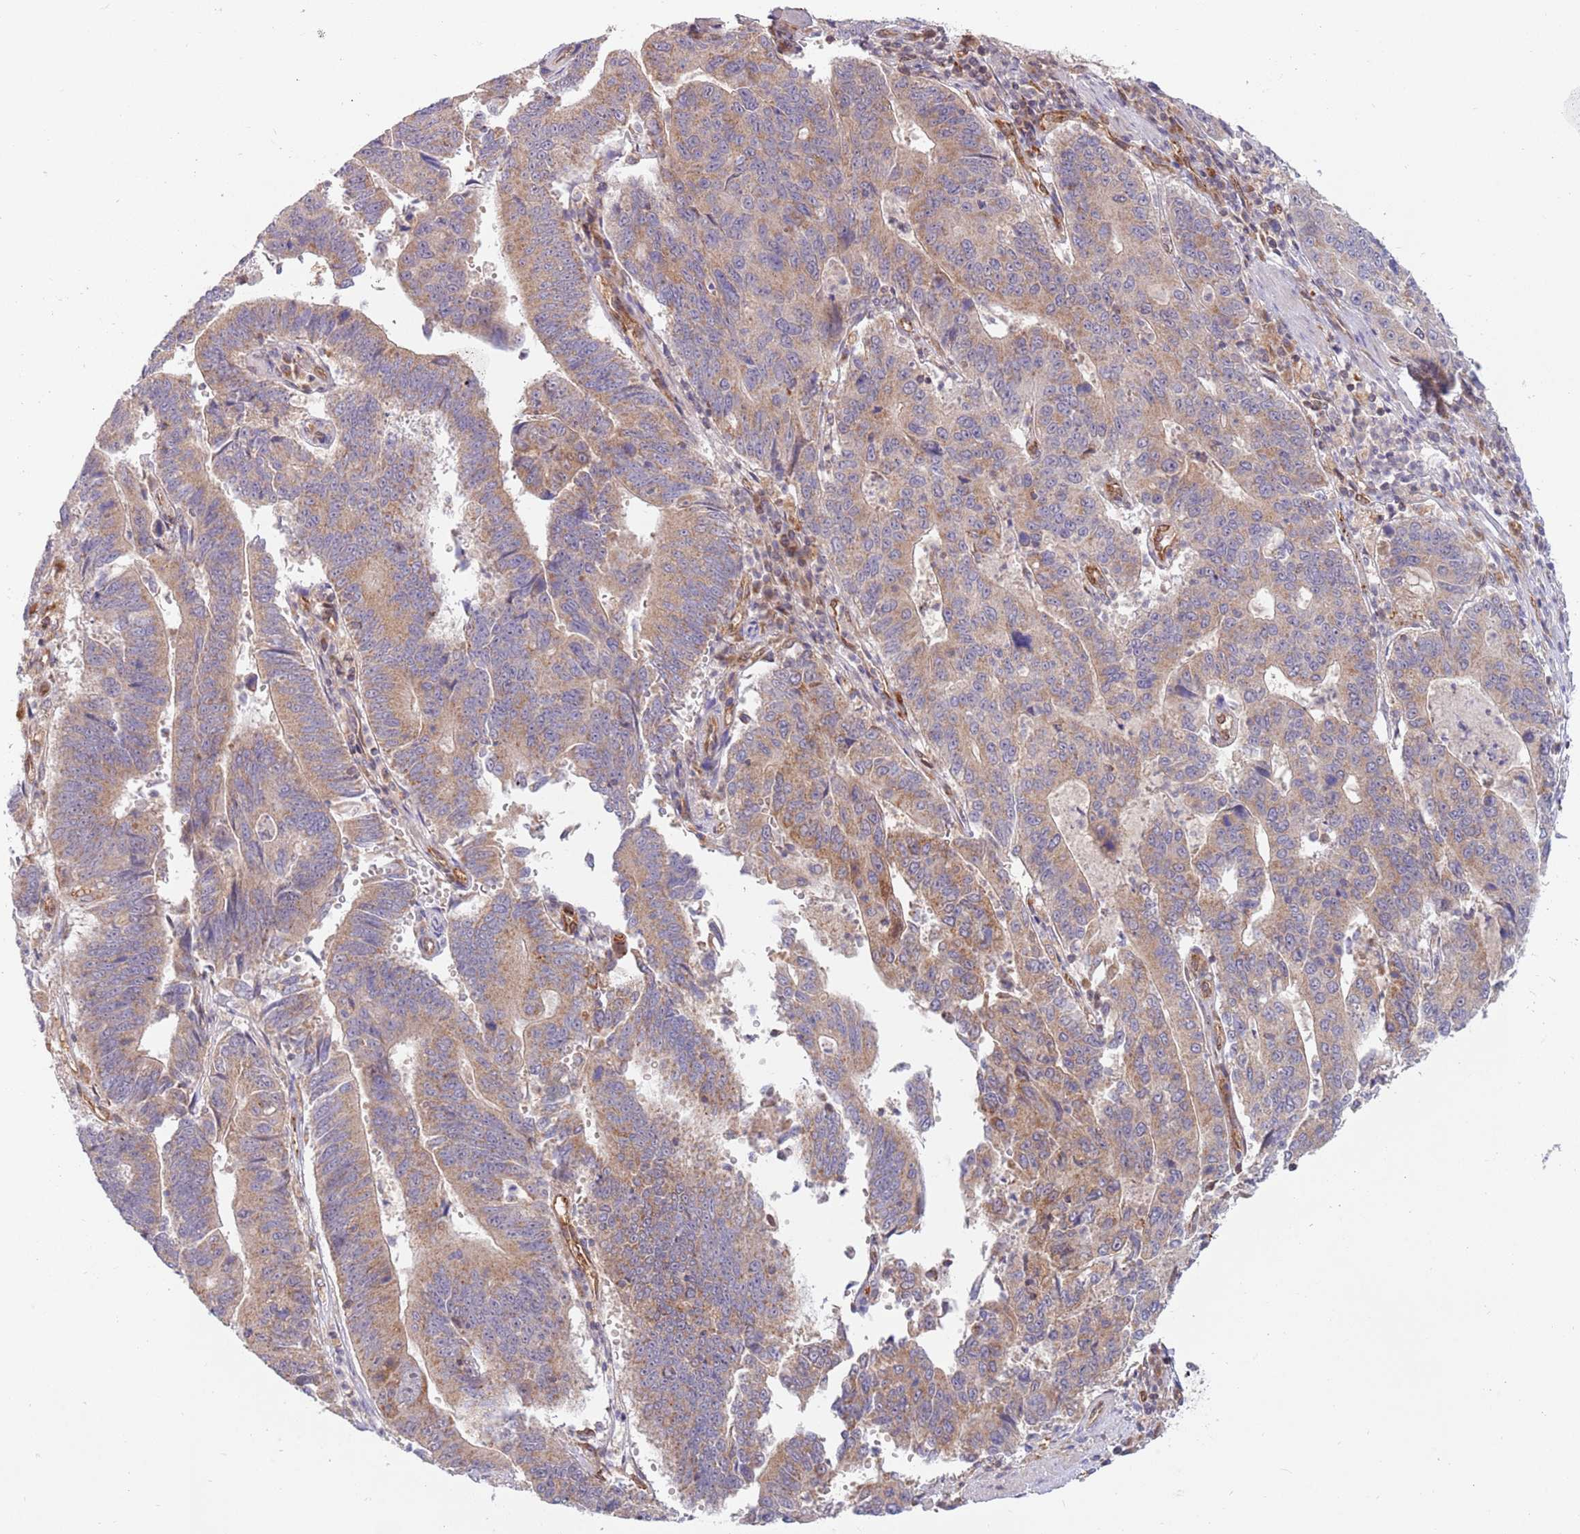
{"staining": {"intensity": "moderate", "quantity": ">75%", "location": "cytoplasmic/membranous"}, "tissue": "stomach cancer", "cell_type": "Tumor cells", "image_type": "cancer", "snomed": [{"axis": "morphology", "description": "Adenocarcinoma, NOS"}, {"axis": "topography", "description": "Stomach"}], "caption": "An image of stomach adenocarcinoma stained for a protein exhibits moderate cytoplasmic/membranous brown staining in tumor cells.", "gene": "GUK1", "patient": {"sex": "male", "age": 59}}